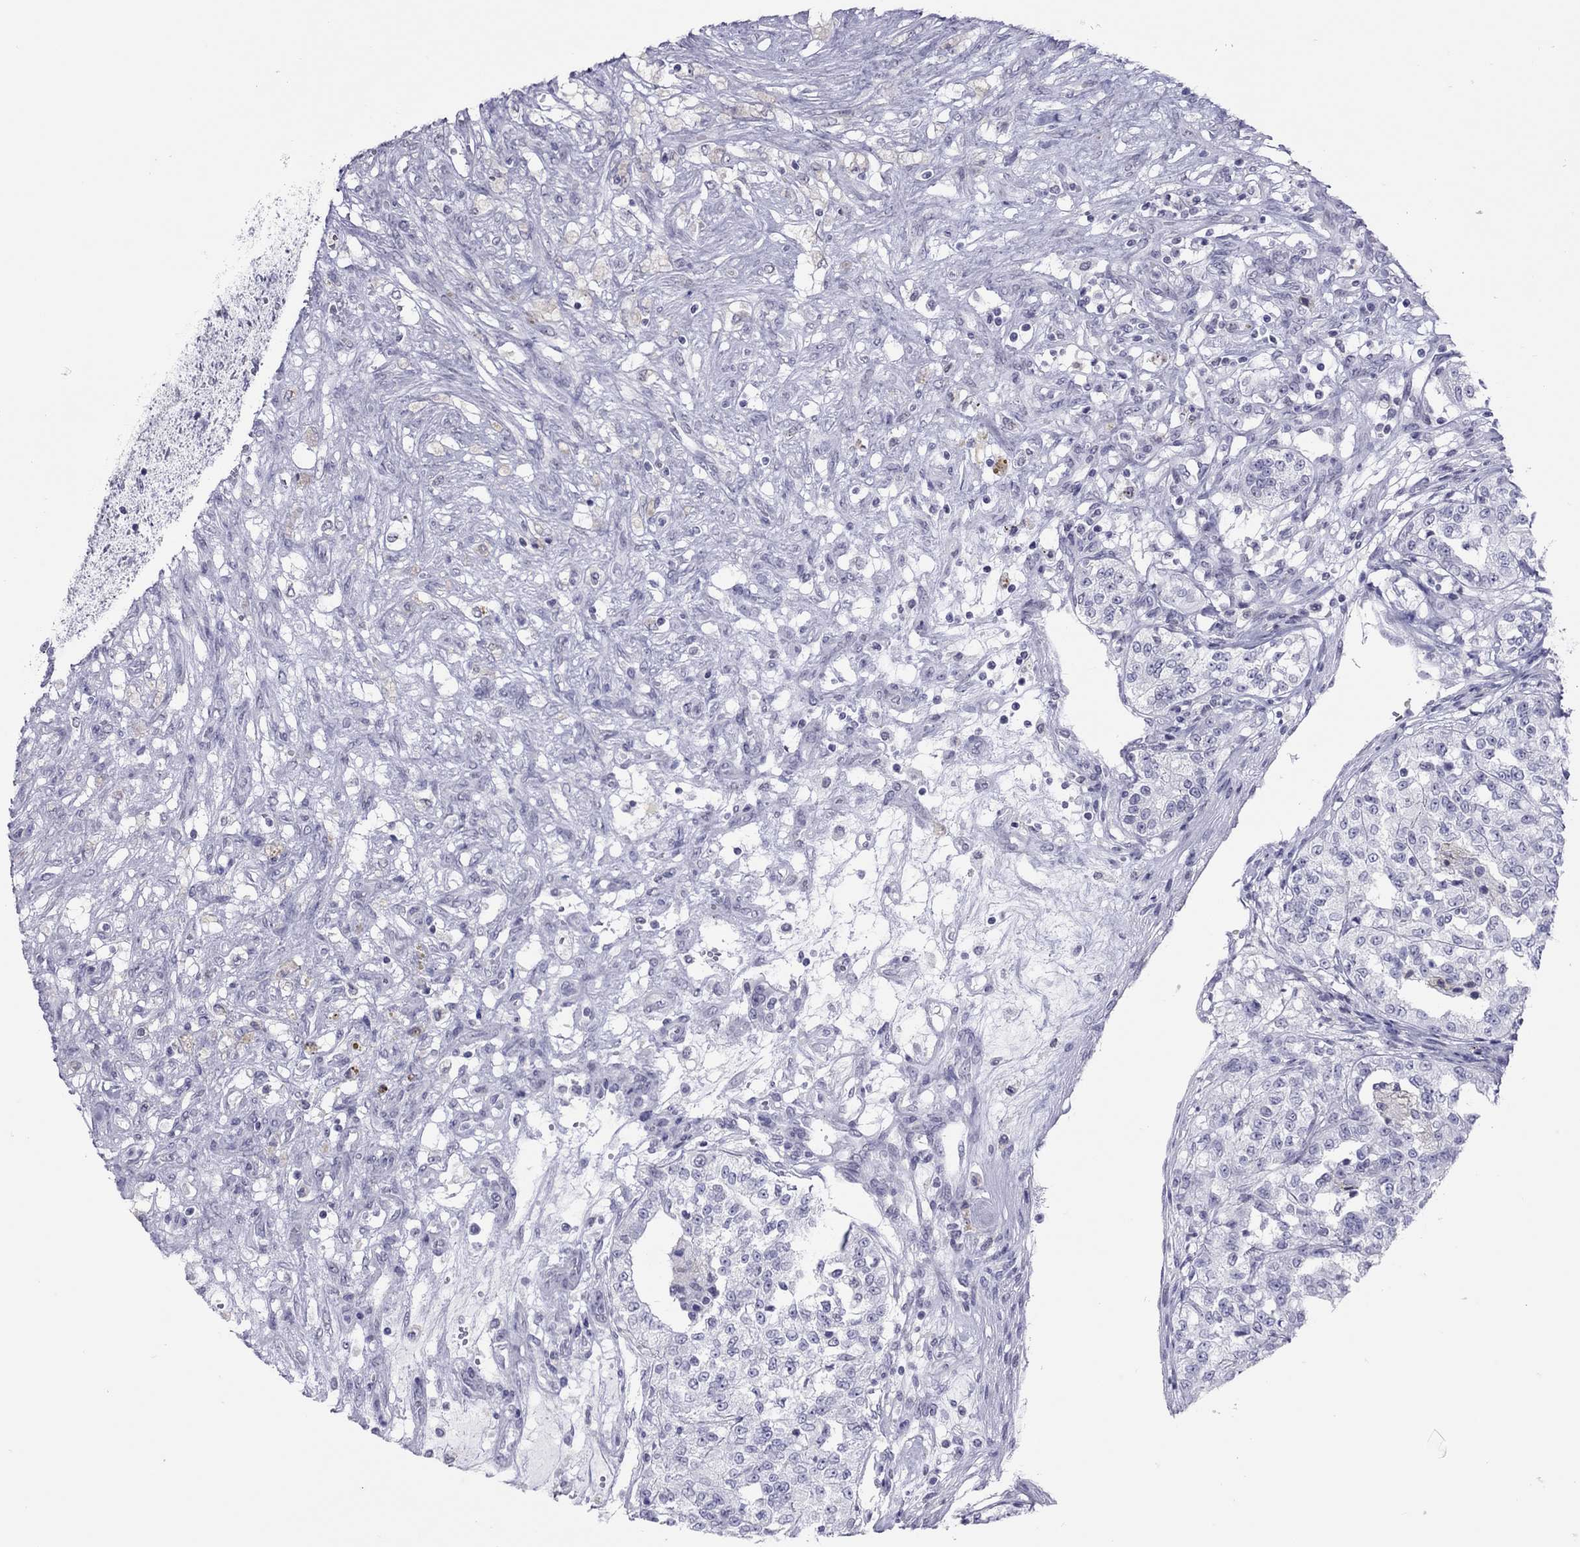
{"staining": {"intensity": "negative", "quantity": "none", "location": "none"}, "tissue": "renal cancer", "cell_type": "Tumor cells", "image_type": "cancer", "snomed": [{"axis": "morphology", "description": "Adenocarcinoma, NOS"}, {"axis": "topography", "description": "Kidney"}], "caption": "DAB (3,3'-diaminobenzidine) immunohistochemical staining of renal adenocarcinoma demonstrates no significant staining in tumor cells.", "gene": "JHY", "patient": {"sex": "female", "age": 63}}